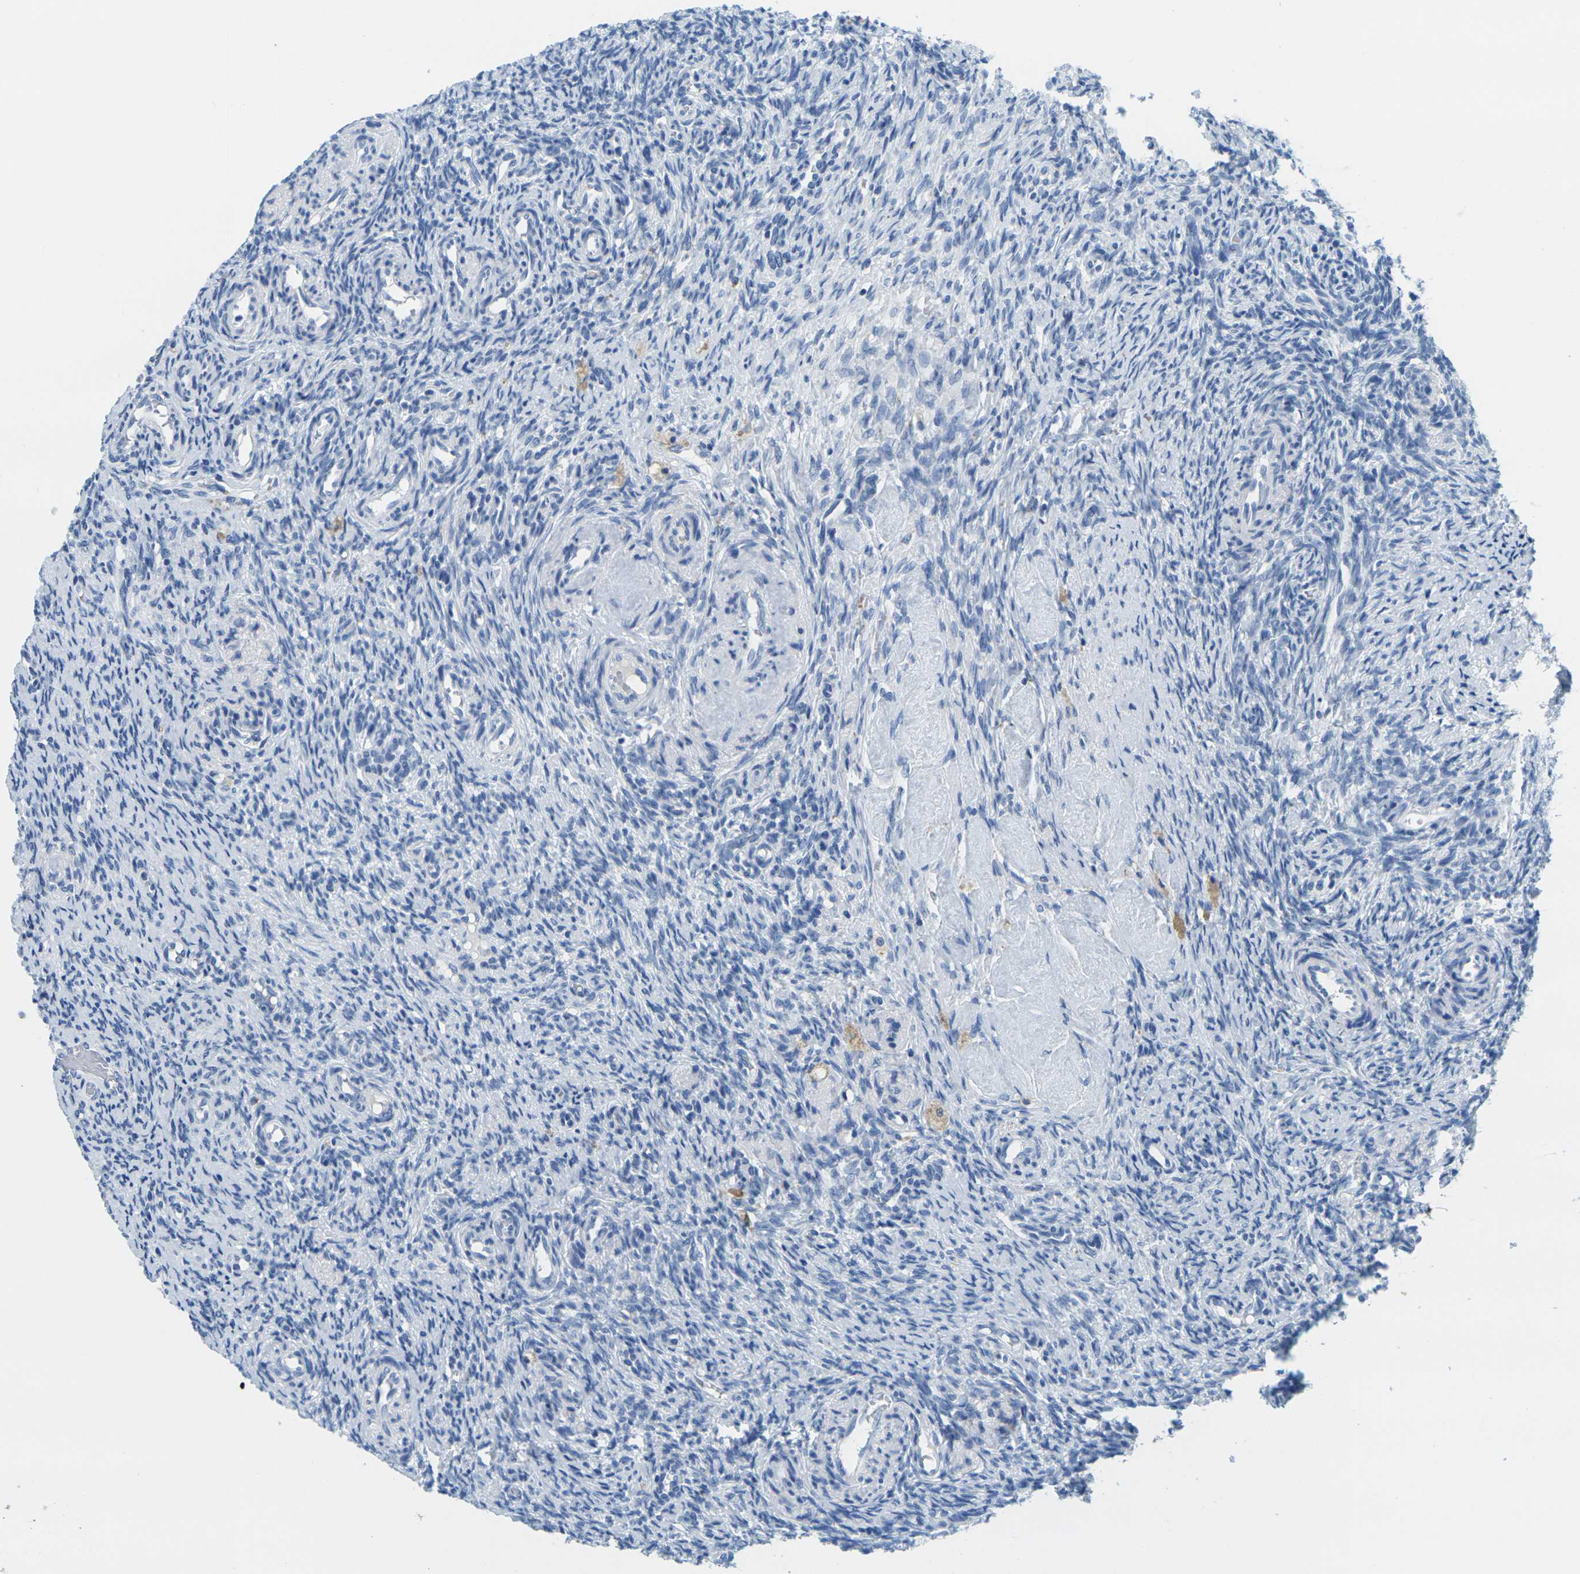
{"staining": {"intensity": "negative", "quantity": "none", "location": "none"}, "tissue": "ovary", "cell_type": "Ovarian stroma cells", "image_type": "normal", "snomed": [{"axis": "morphology", "description": "Normal tissue, NOS"}, {"axis": "topography", "description": "Ovary"}], "caption": "Ovarian stroma cells are negative for protein expression in benign human ovary. (Brightfield microscopy of DAB immunohistochemistry at high magnification).", "gene": "FAM3D", "patient": {"sex": "female", "age": 41}}